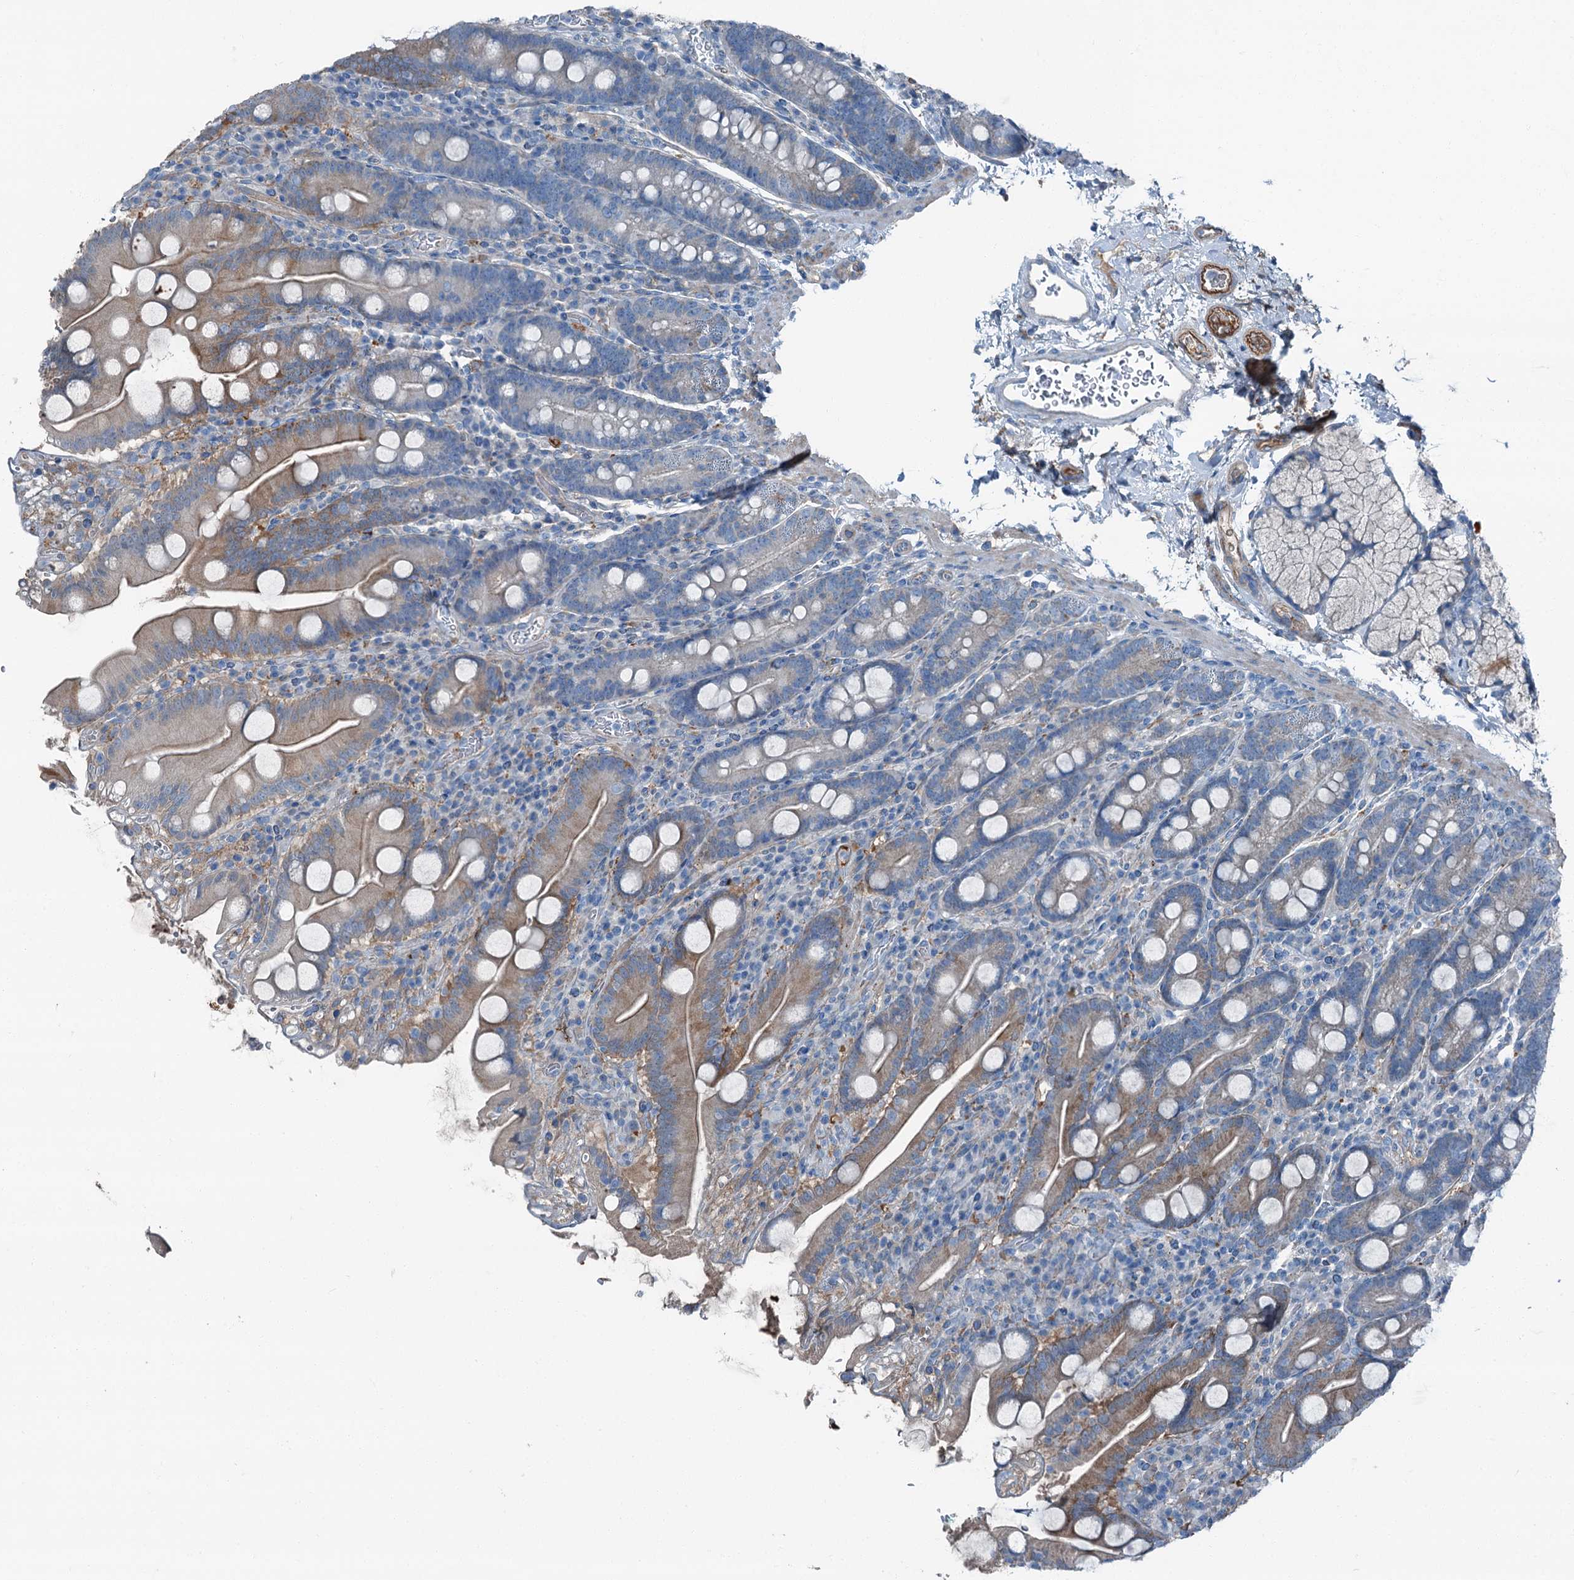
{"staining": {"intensity": "moderate", "quantity": "25%-75%", "location": "cytoplasmic/membranous"}, "tissue": "duodenum", "cell_type": "Glandular cells", "image_type": "normal", "snomed": [{"axis": "morphology", "description": "Normal tissue, NOS"}, {"axis": "topography", "description": "Duodenum"}], "caption": "IHC image of benign duodenum: duodenum stained using immunohistochemistry demonstrates medium levels of moderate protein expression localized specifically in the cytoplasmic/membranous of glandular cells, appearing as a cytoplasmic/membranous brown color.", "gene": "AXL", "patient": {"sex": "male", "age": 35}}